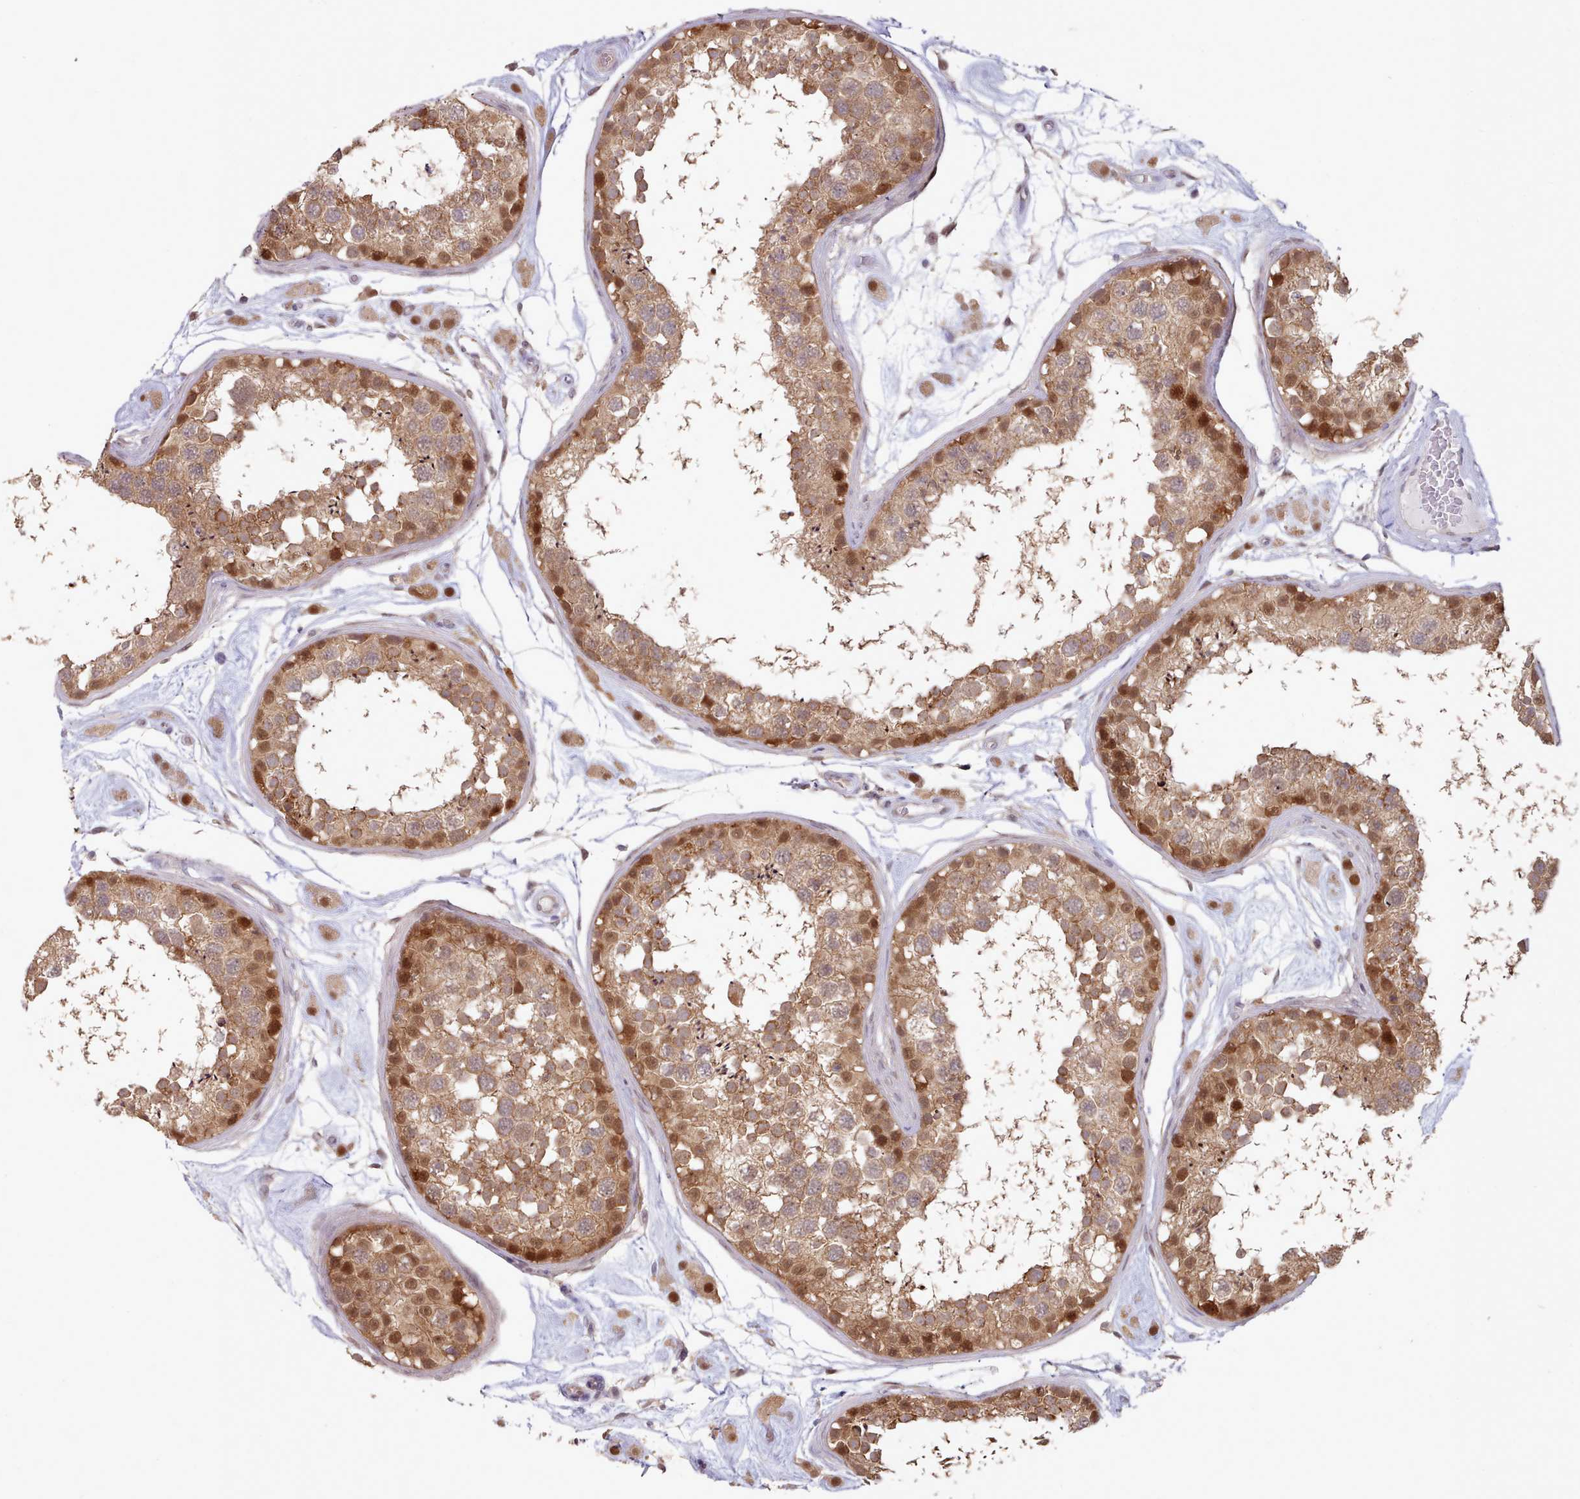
{"staining": {"intensity": "moderate", "quantity": ">75%", "location": "cytoplasmic/membranous,nuclear"}, "tissue": "testis", "cell_type": "Cells in seminiferous ducts", "image_type": "normal", "snomed": [{"axis": "morphology", "description": "Normal tissue, NOS"}, {"axis": "topography", "description": "Testis"}], "caption": "This photomicrograph shows IHC staining of normal testis, with medium moderate cytoplasmic/membranous,nuclear positivity in about >75% of cells in seminiferous ducts.", "gene": "CES3", "patient": {"sex": "male", "age": 25}}